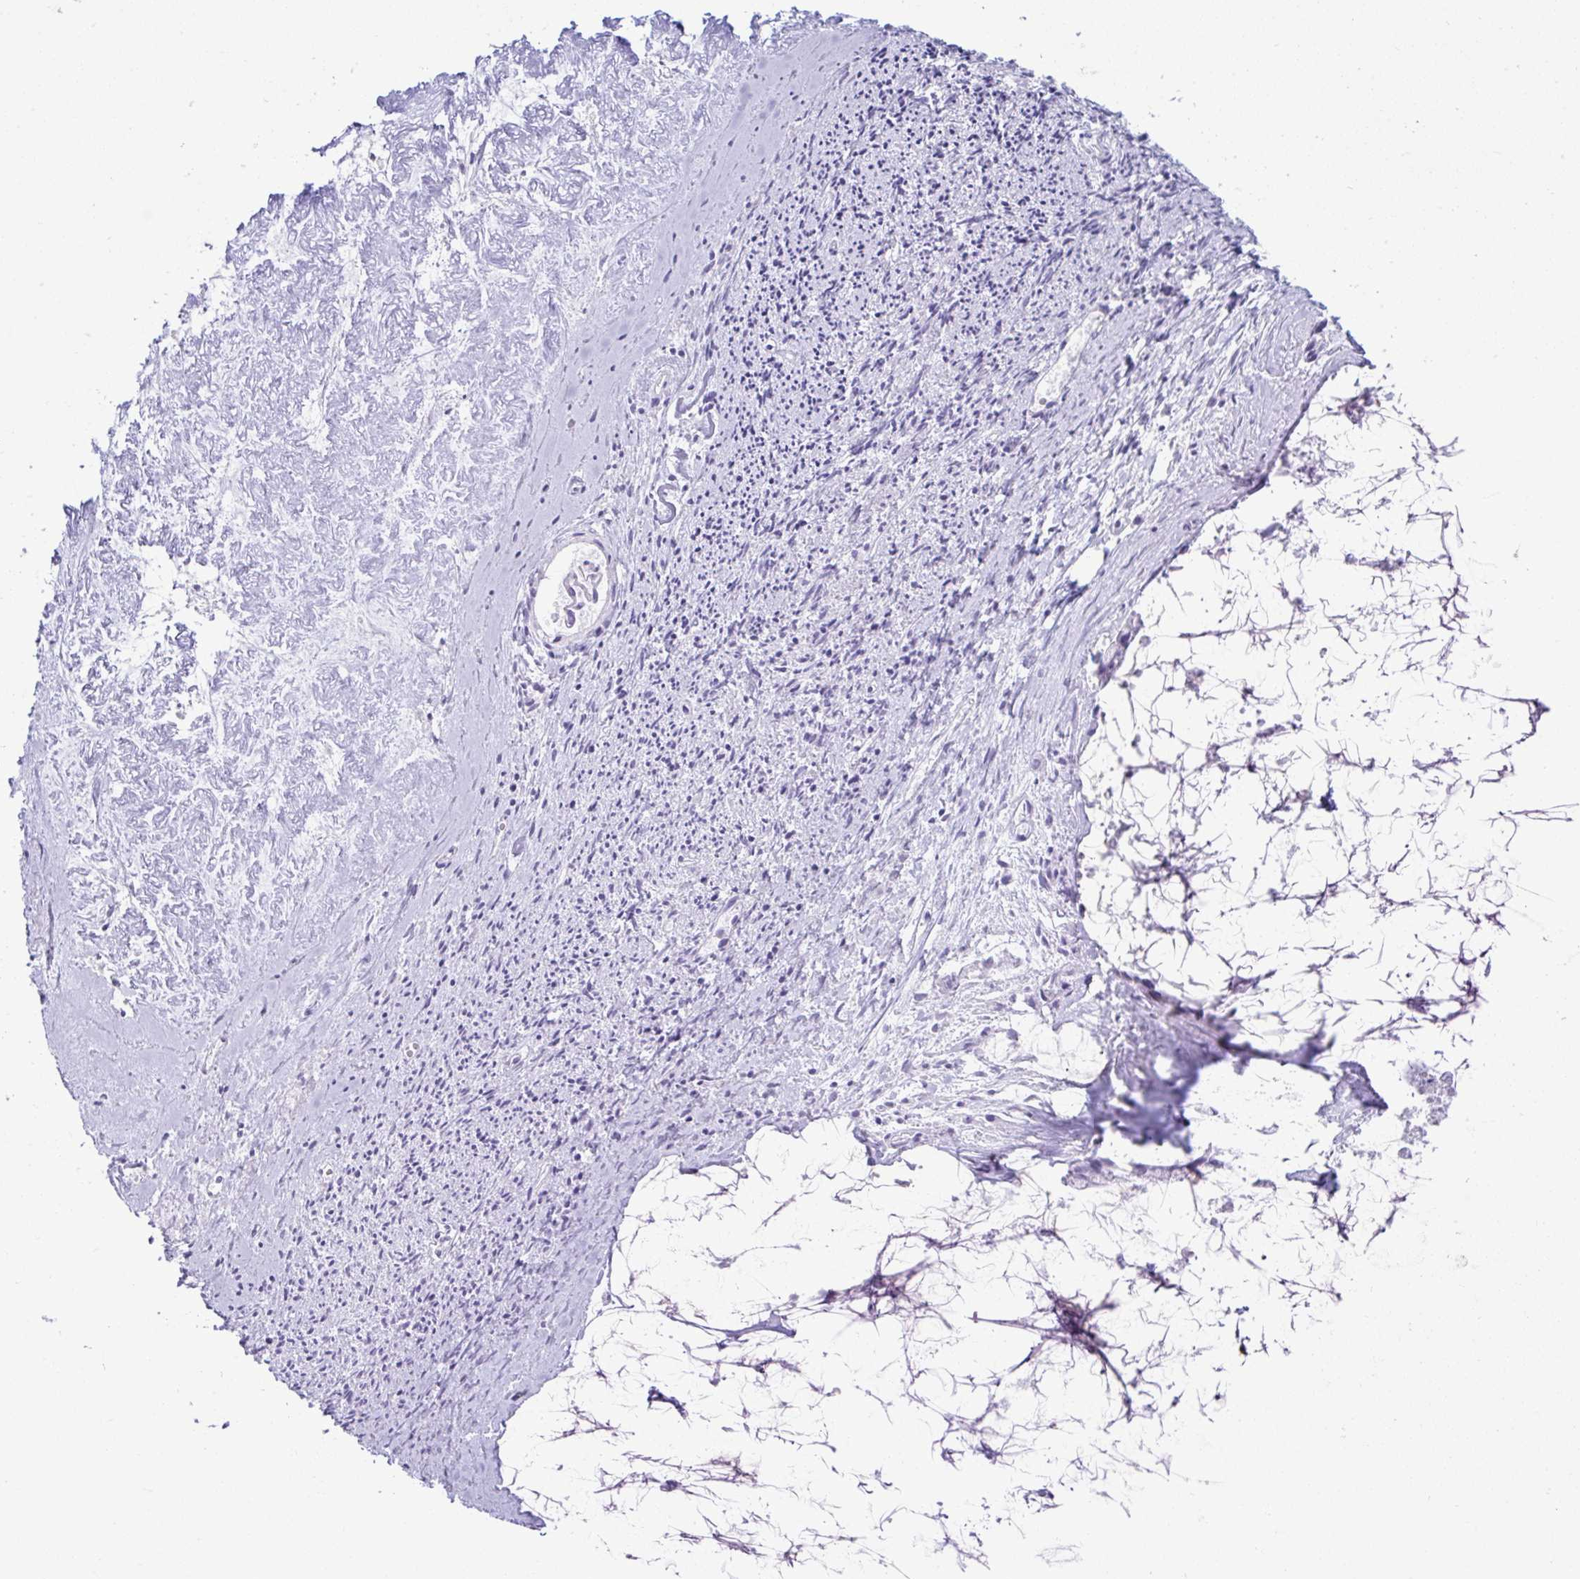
{"staining": {"intensity": "negative", "quantity": "none", "location": "none"}, "tissue": "ovarian cancer", "cell_type": "Tumor cells", "image_type": "cancer", "snomed": [{"axis": "morphology", "description": "Cystadenocarcinoma, mucinous, NOS"}, {"axis": "topography", "description": "Ovary"}], "caption": "An image of ovarian cancer (mucinous cystadenocarcinoma) stained for a protein shows no brown staining in tumor cells.", "gene": "PSCA", "patient": {"sex": "female", "age": 90}}